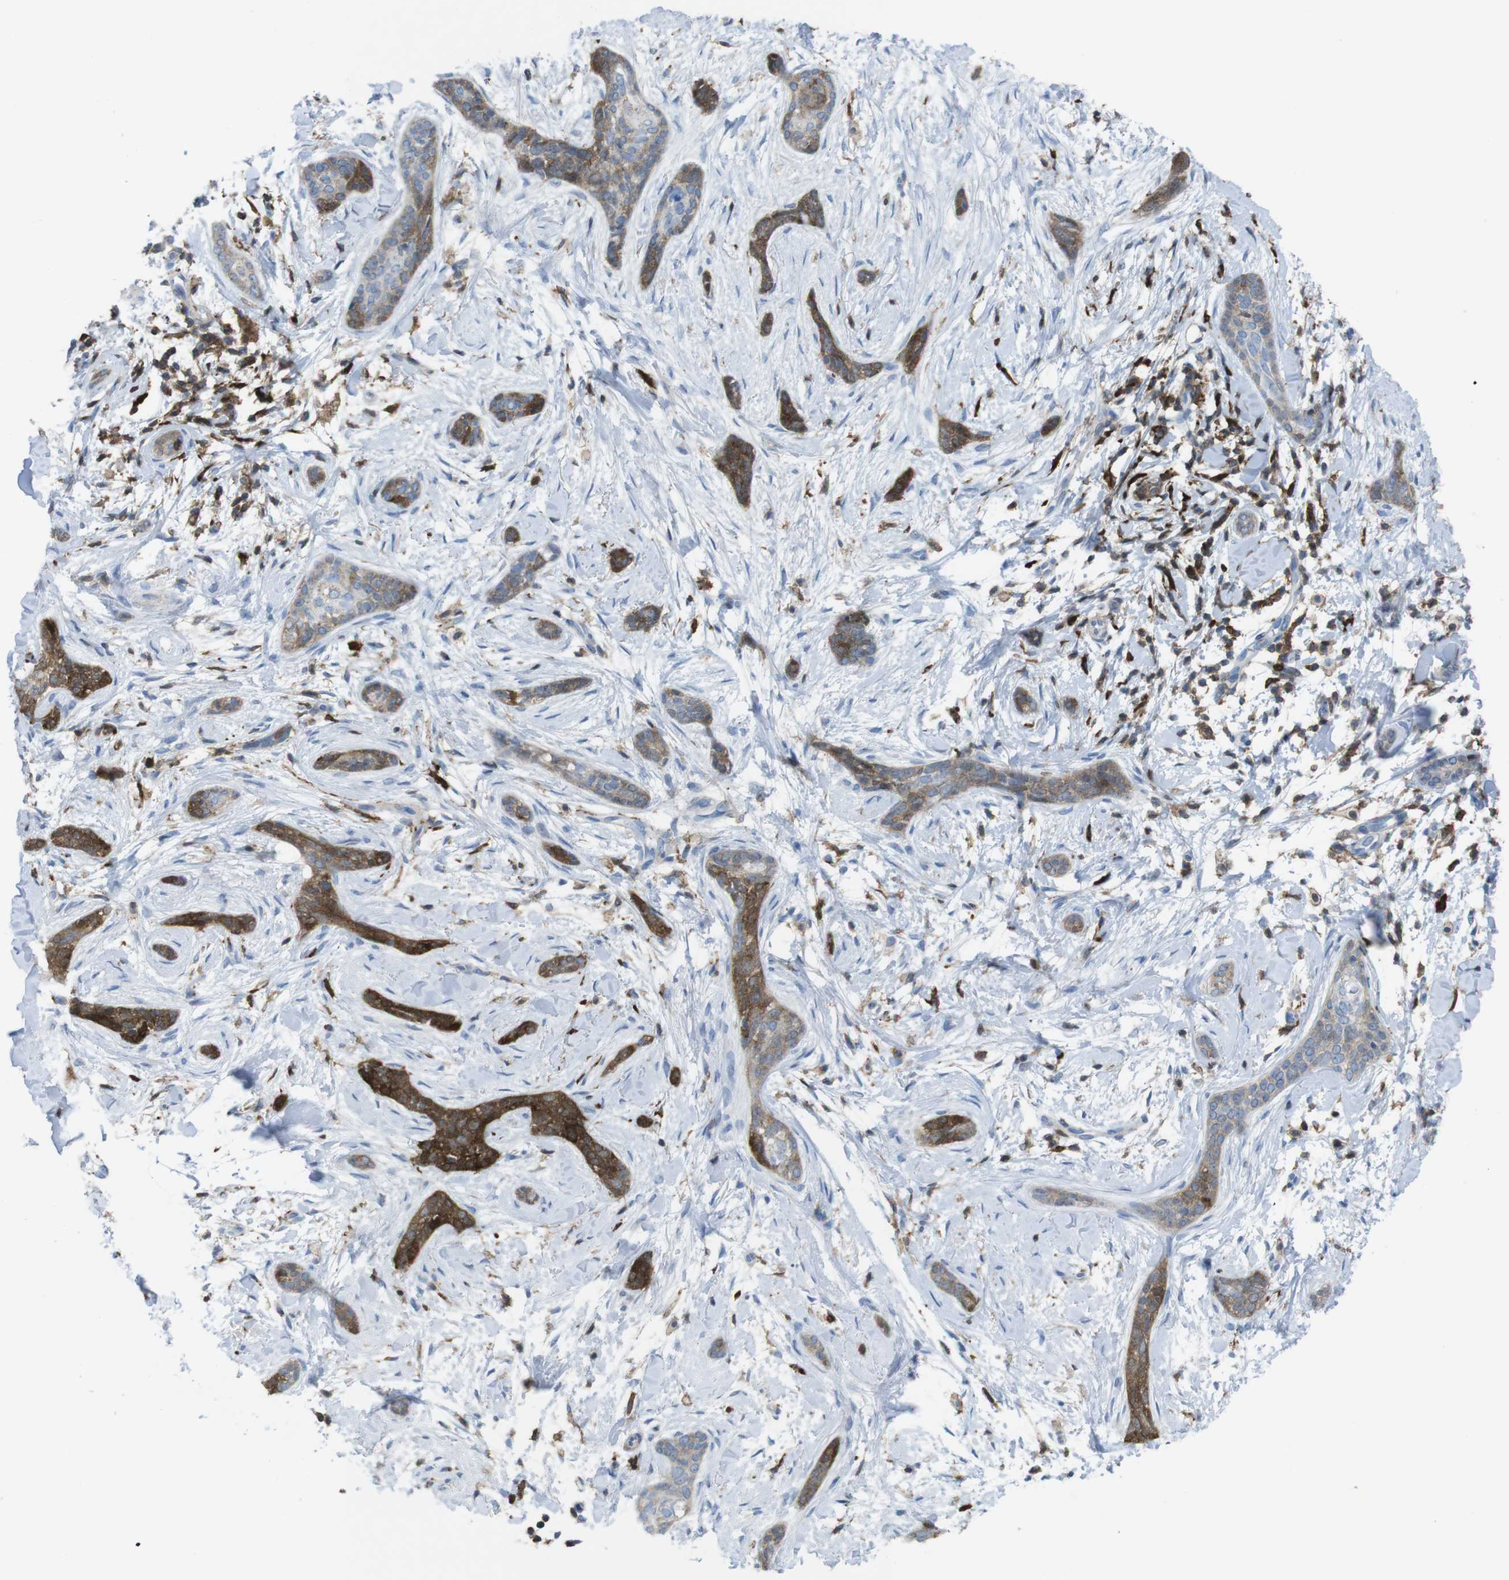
{"staining": {"intensity": "moderate", "quantity": ">75%", "location": "cytoplasmic/membranous"}, "tissue": "skin cancer", "cell_type": "Tumor cells", "image_type": "cancer", "snomed": [{"axis": "morphology", "description": "Basal cell carcinoma"}, {"axis": "morphology", "description": "Adnexal tumor, benign"}, {"axis": "topography", "description": "Skin"}], "caption": "Skin cancer (basal cell carcinoma) was stained to show a protein in brown. There is medium levels of moderate cytoplasmic/membranous staining in approximately >75% of tumor cells. The staining was performed using DAB (3,3'-diaminobenzidine) to visualize the protein expression in brown, while the nuclei were stained in blue with hematoxylin (Magnification: 20x).", "gene": "PRKCD", "patient": {"sex": "female", "age": 42}}